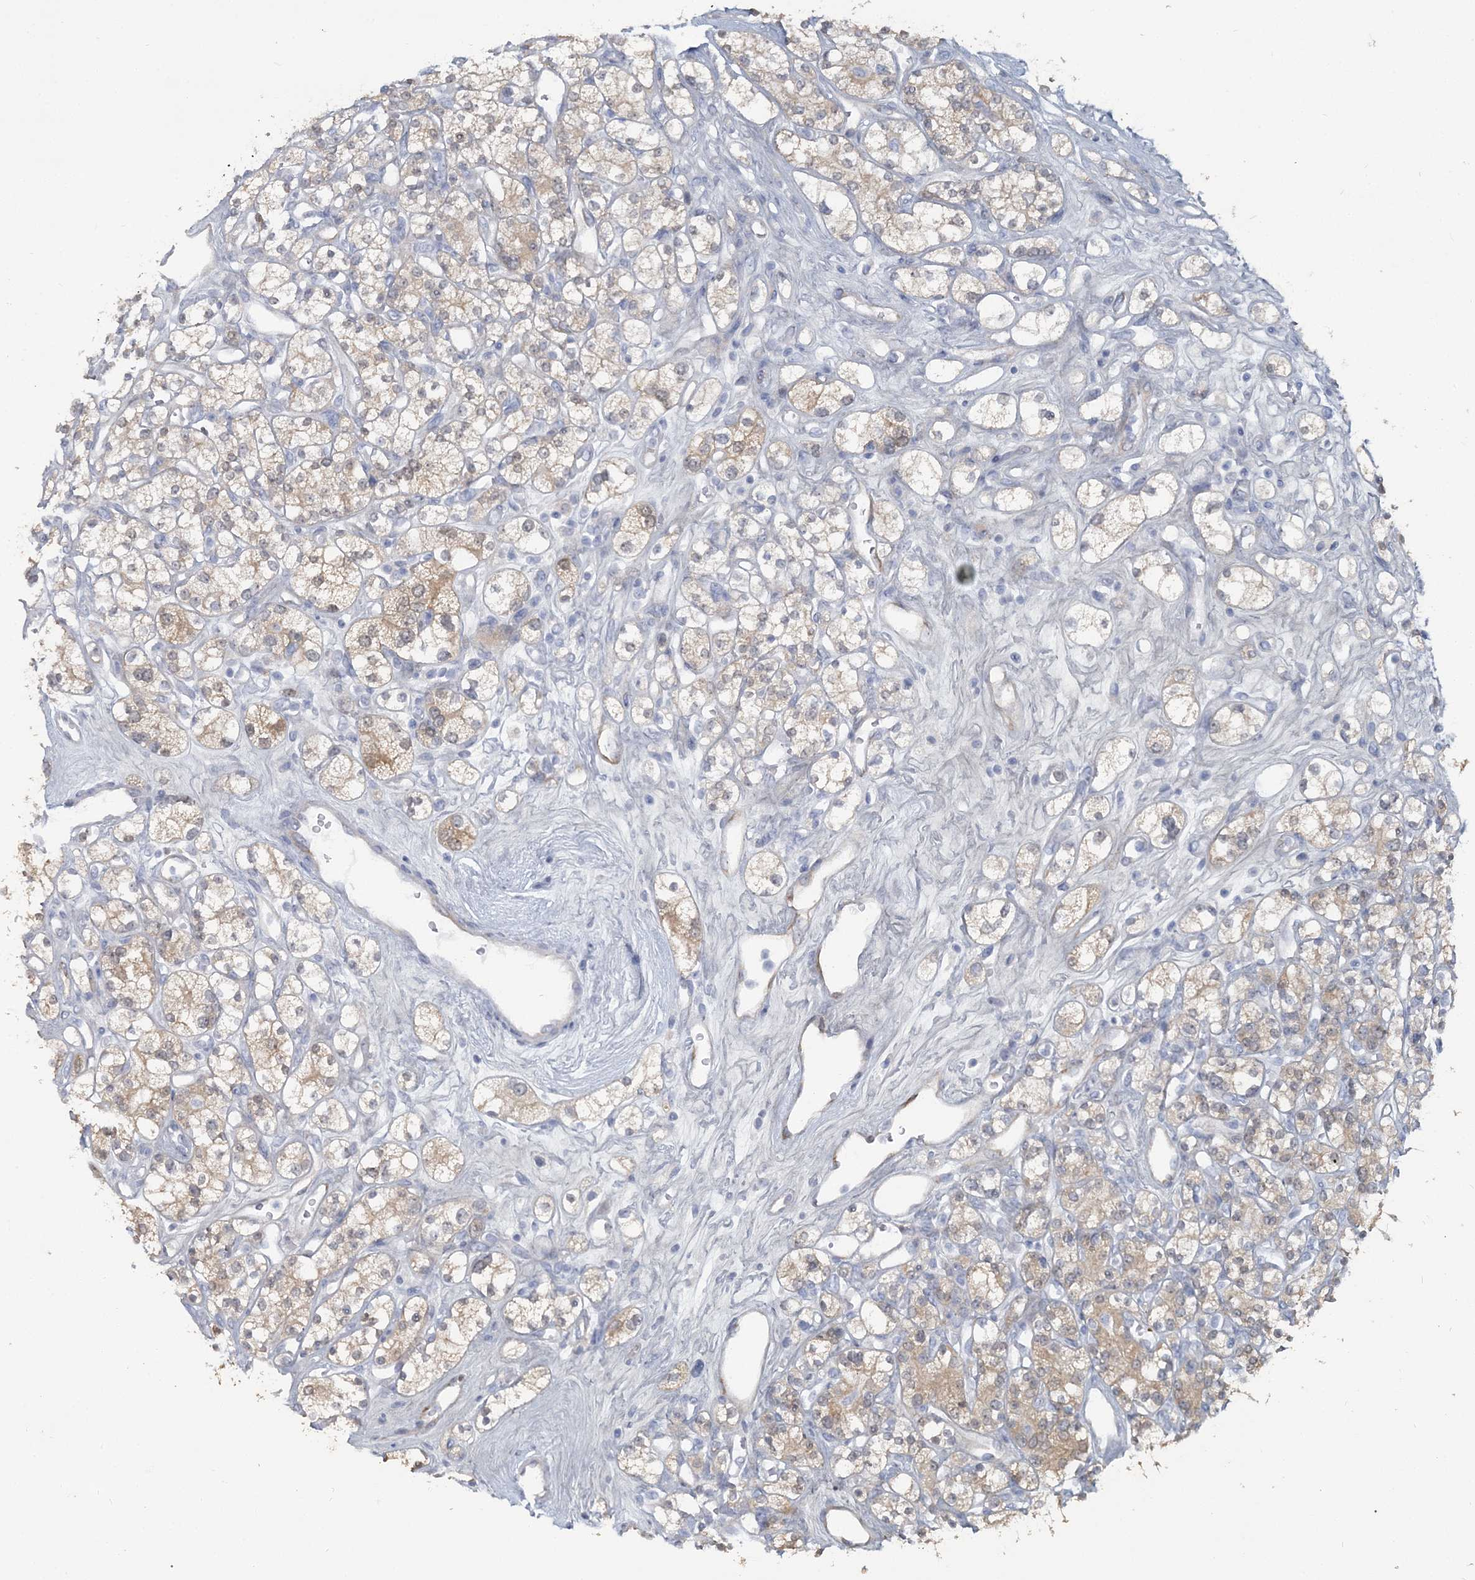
{"staining": {"intensity": "weak", "quantity": "25%-75%", "location": "cytoplasmic/membranous"}, "tissue": "renal cancer", "cell_type": "Tumor cells", "image_type": "cancer", "snomed": [{"axis": "morphology", "description": "Adenocarcinoma, NOS"}, {"axis": "topography", "description": "Kidney"}], "caption": "Protein expression analysis of human adenocarcinoma (renal) reveals weak cytoplasmic/membranous positivity in about 25%-75% of tumor cells.", "gene": "CMBL", "patient": {"sex": "male", "age": 77}}